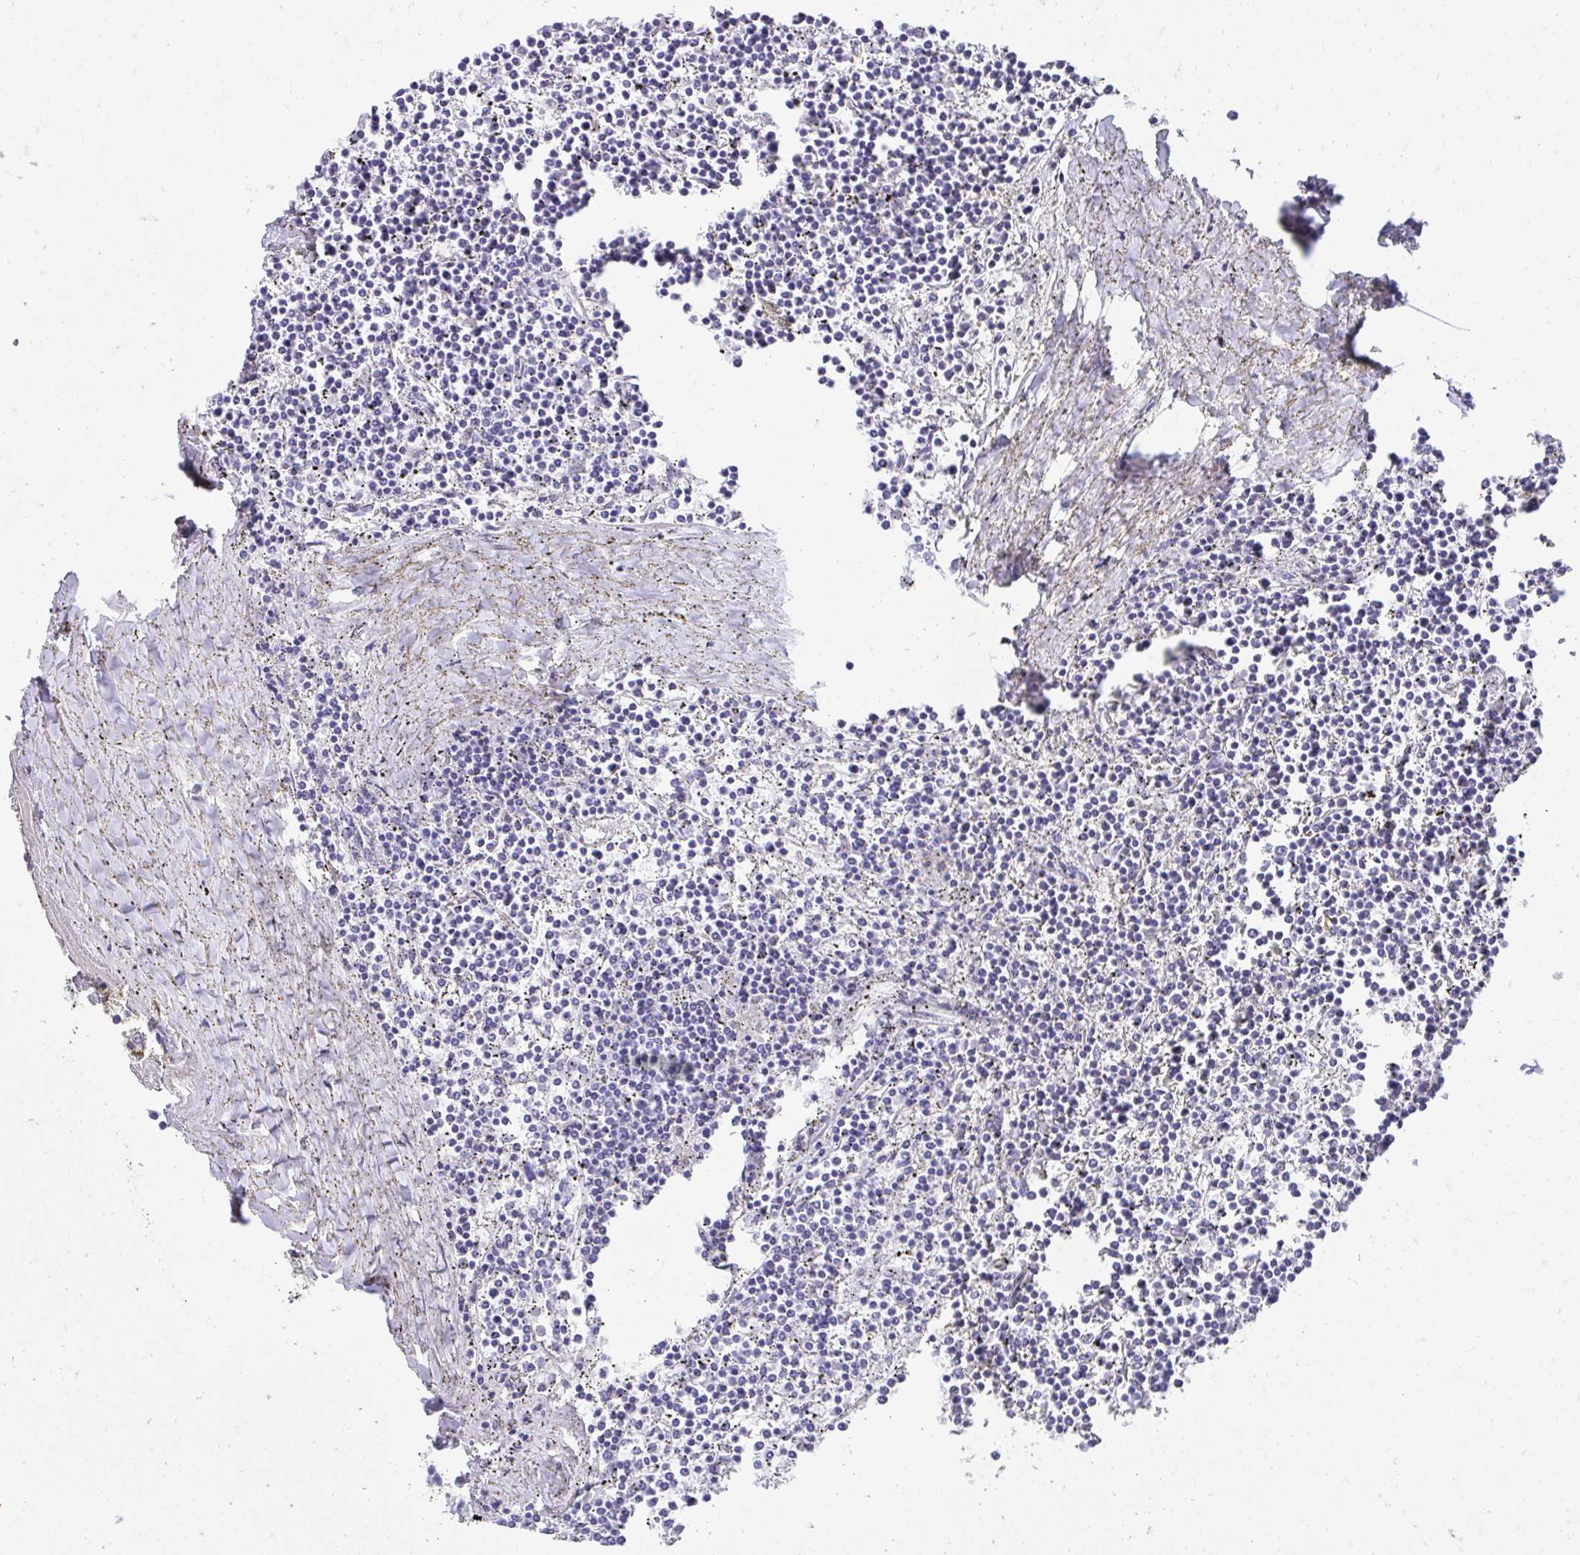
{"staining": {"intensity": "negative", "quantity": "none", "location": "none"}, "tissue": "lymphoma", "cell_type": "Tumor cells", "image_type": "cancer", "snomed": [{"axis": "morphology", "description": "Malignant lymphoma, non-Hodgkin's type, Low grade"}, {"axis": "topography", "description": "Spleen"}], "caption": "There is no significant staining in tumor cells of malignant lymphoma, non-Hodgkin's type (low-grade). (DAB (3,3'-diaminobenzidine) immunohistochemistry with hematoxylin counter stain).", "gene": "TNNT1", "patient": {"sex": "female", "age": 19}}